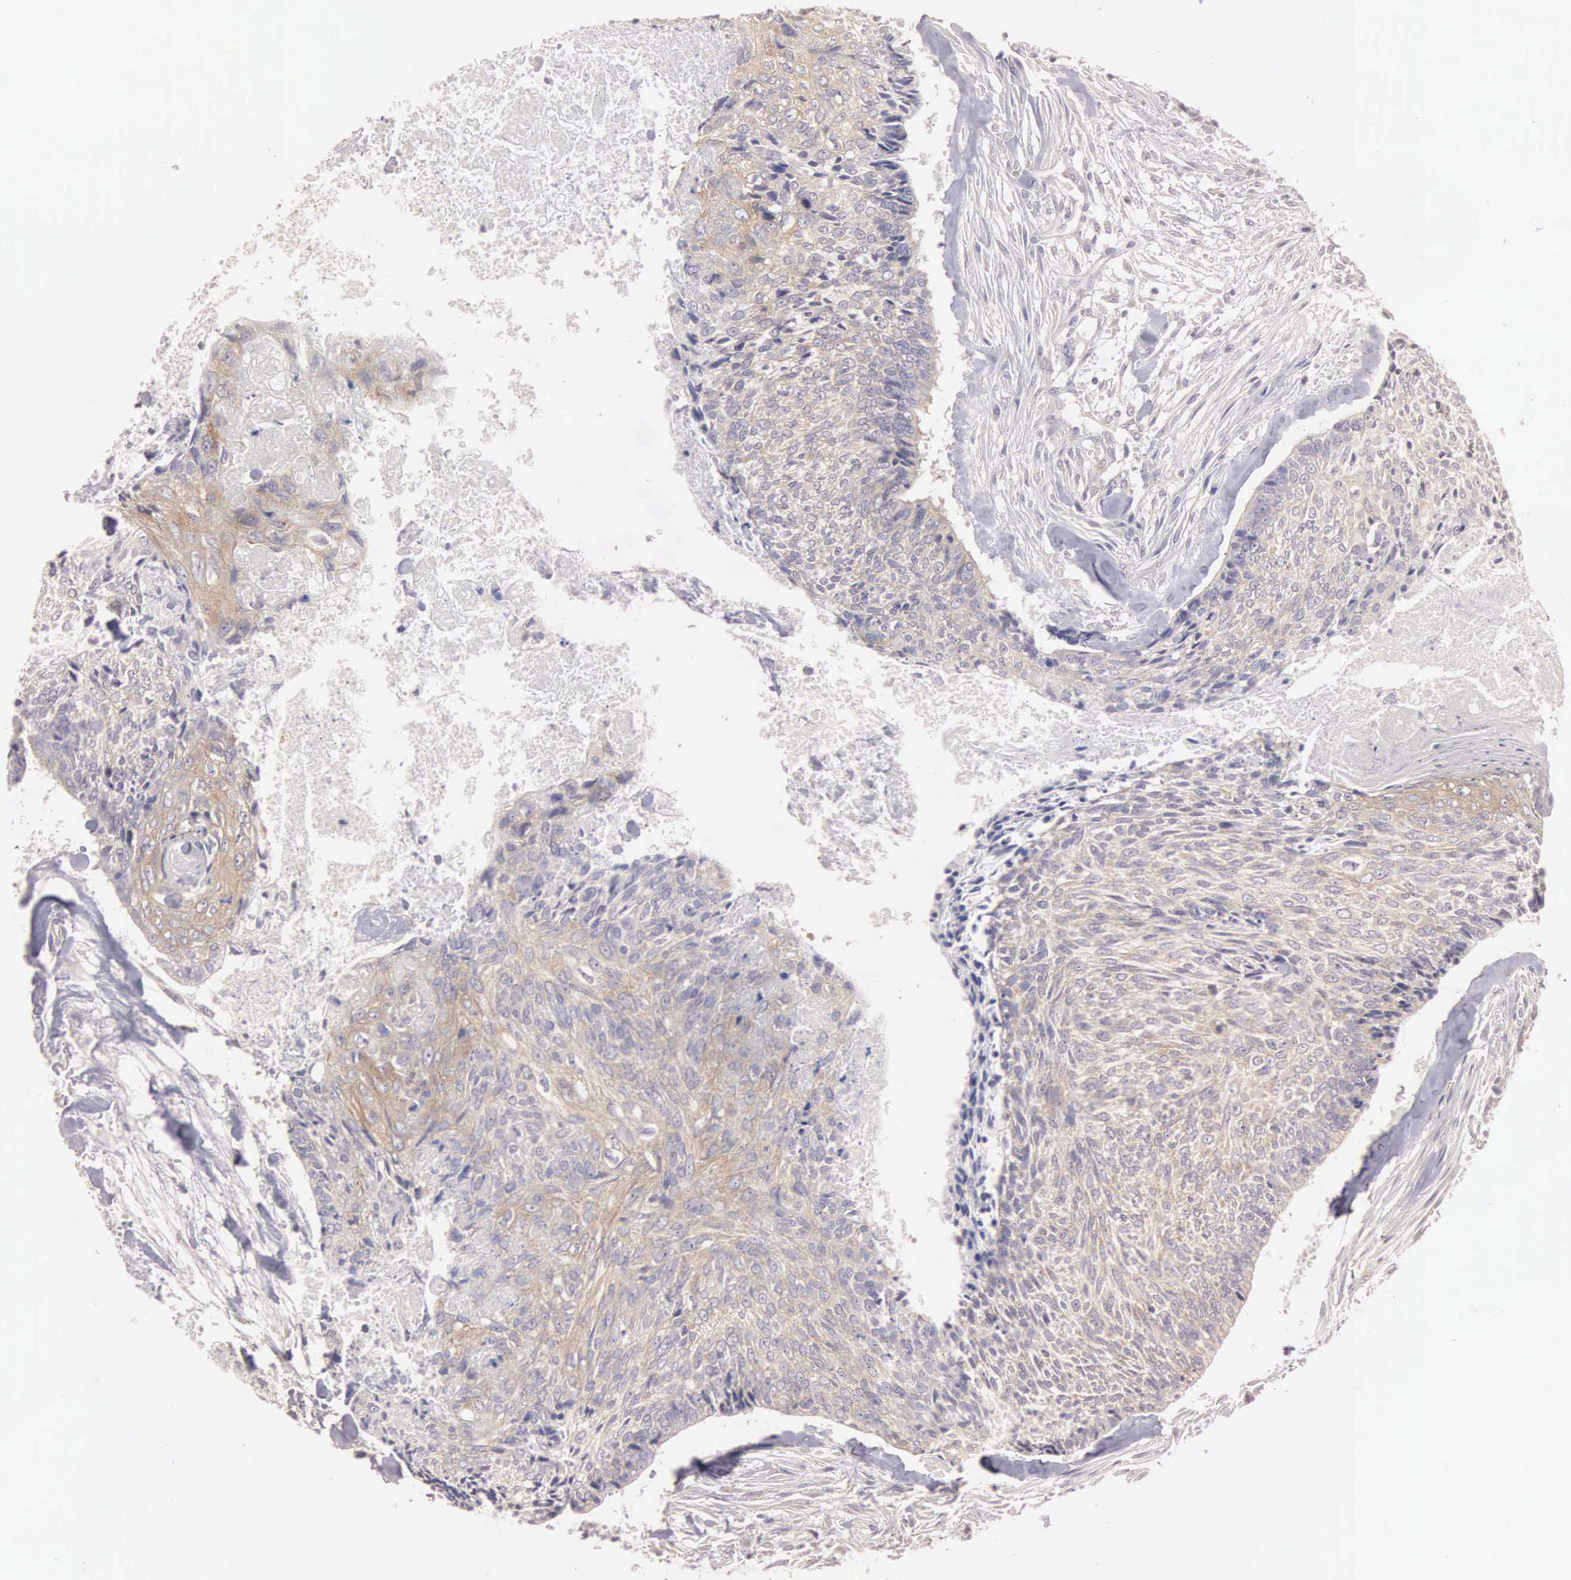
{"staining": {"intensity": "weak", "quantity": "25%-75%", "location": "cytoplasmic/membranous"}, "tissue": "head and neck cancer", "cell_type": "Tumor cells", "image_type": "cancer", "snomed": [{"axis": "morphology", "description": "Squamous cell carcinoma, NOS"}, {"axis": "topography", "description": "Salivary gland"}, {"axis": "topography", "description": "Head-Neck"}], "caption": "Immunohistochemical staining of squamous cell carcinoma (head and neck) demonstrates low levels of weak cytoplasmic/membranous protein expression in approximately 25%-75% of tumor cells.", "gene": "CEP170B", "patient": {"sex": "male", "age": 70}}